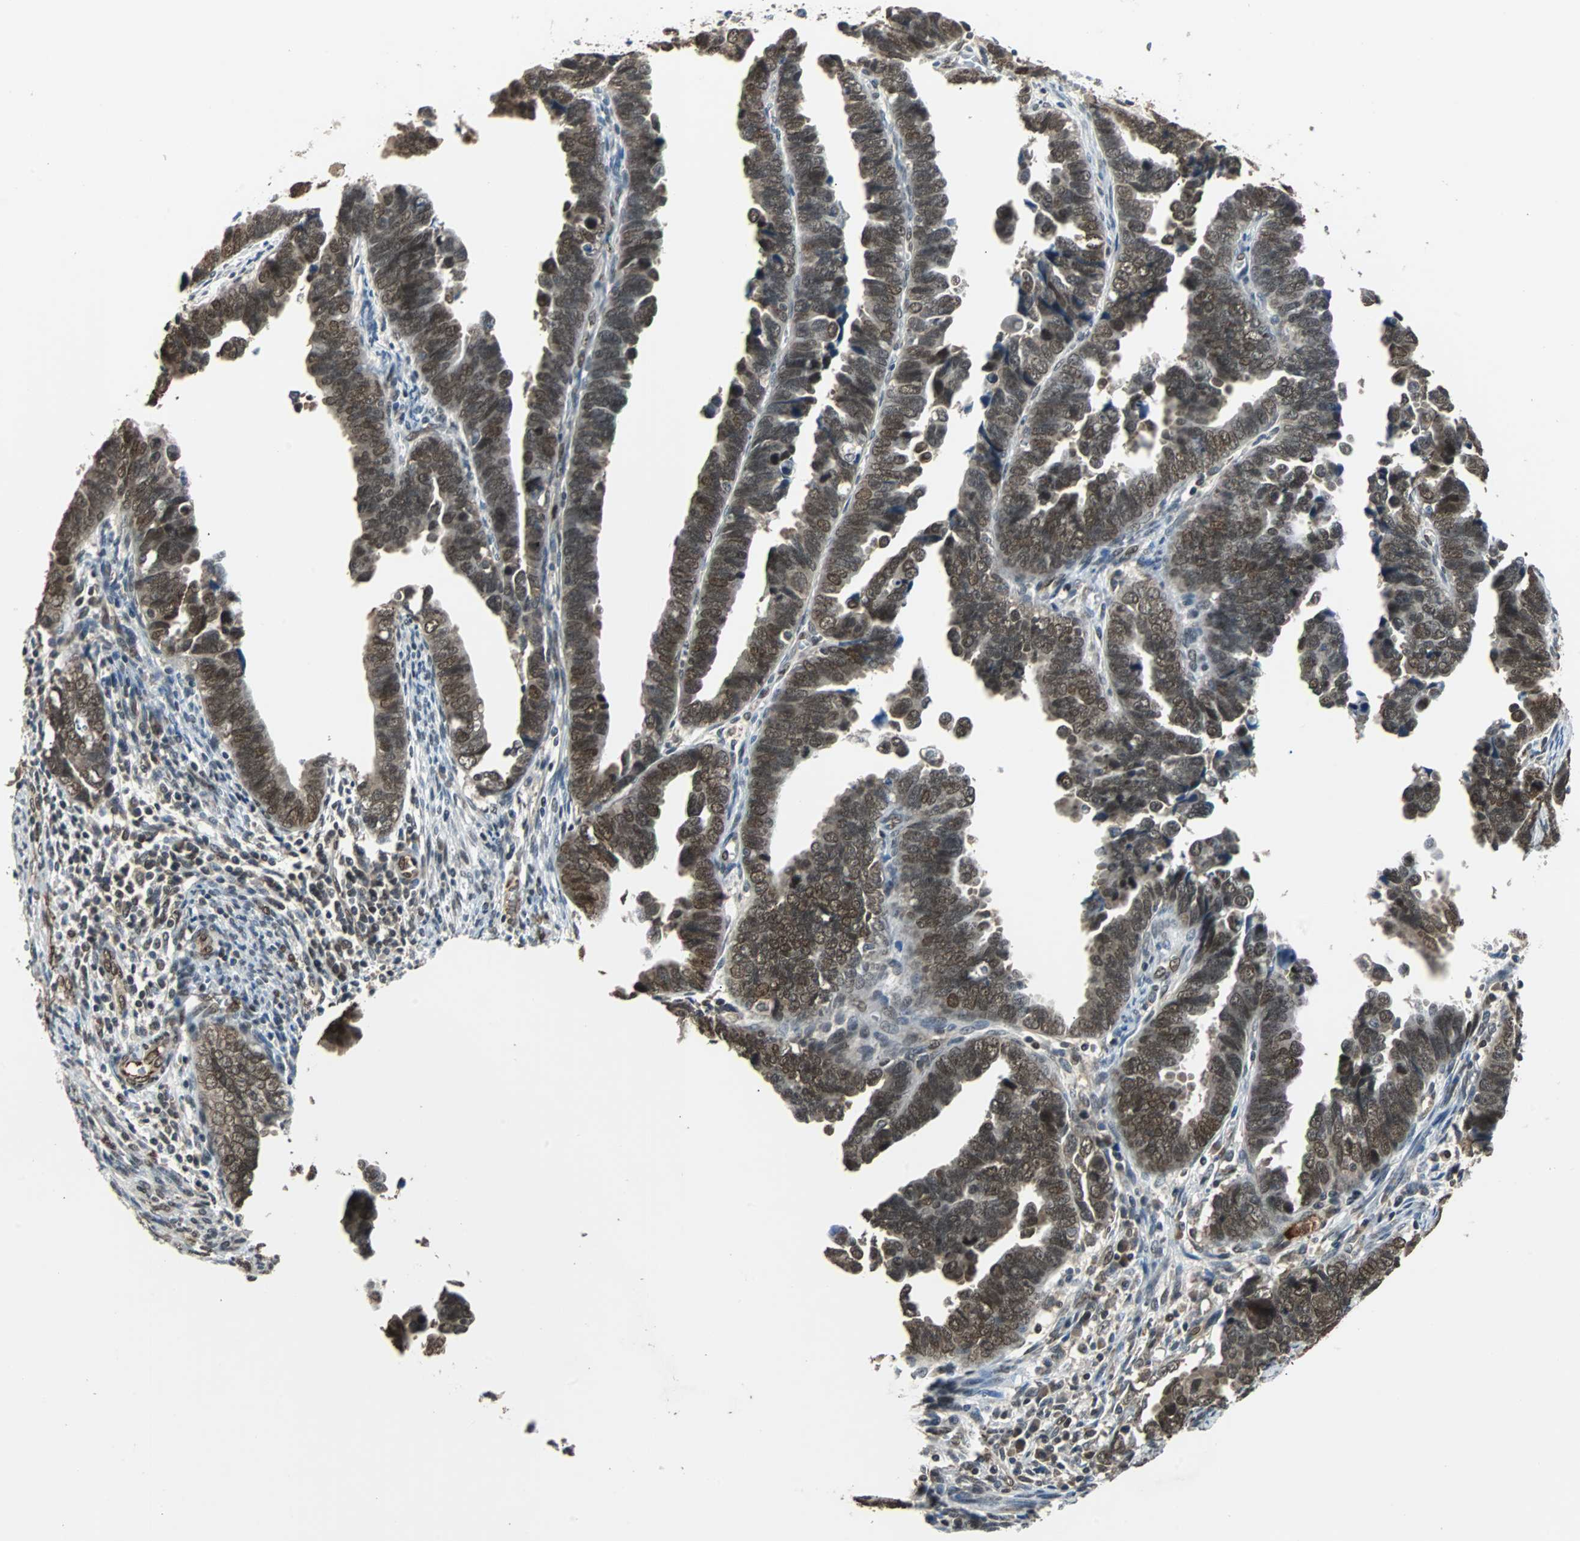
{"staining": {"intensity": "strong", "quantity": ">75%", "location": "nuclear"}, "tissue": "endometrial cancer", "cell_type": "Tumor cells", "image_type": "cancer", "snomed": [{"axis": "morphology", "description": "Adenocarcinoma, NOS"}, {"axis": "topography", "description": "Endometrium"}], "caption": "IHC (DAB (3,3'-diaminobenzidine)) staining of endometrial adenocarcinoma demonstrates strong nuclear protein staining in approximately >75% of tumor cells.", "gene": "PHC1", "patient": {"sex": "female", "age": 75}}